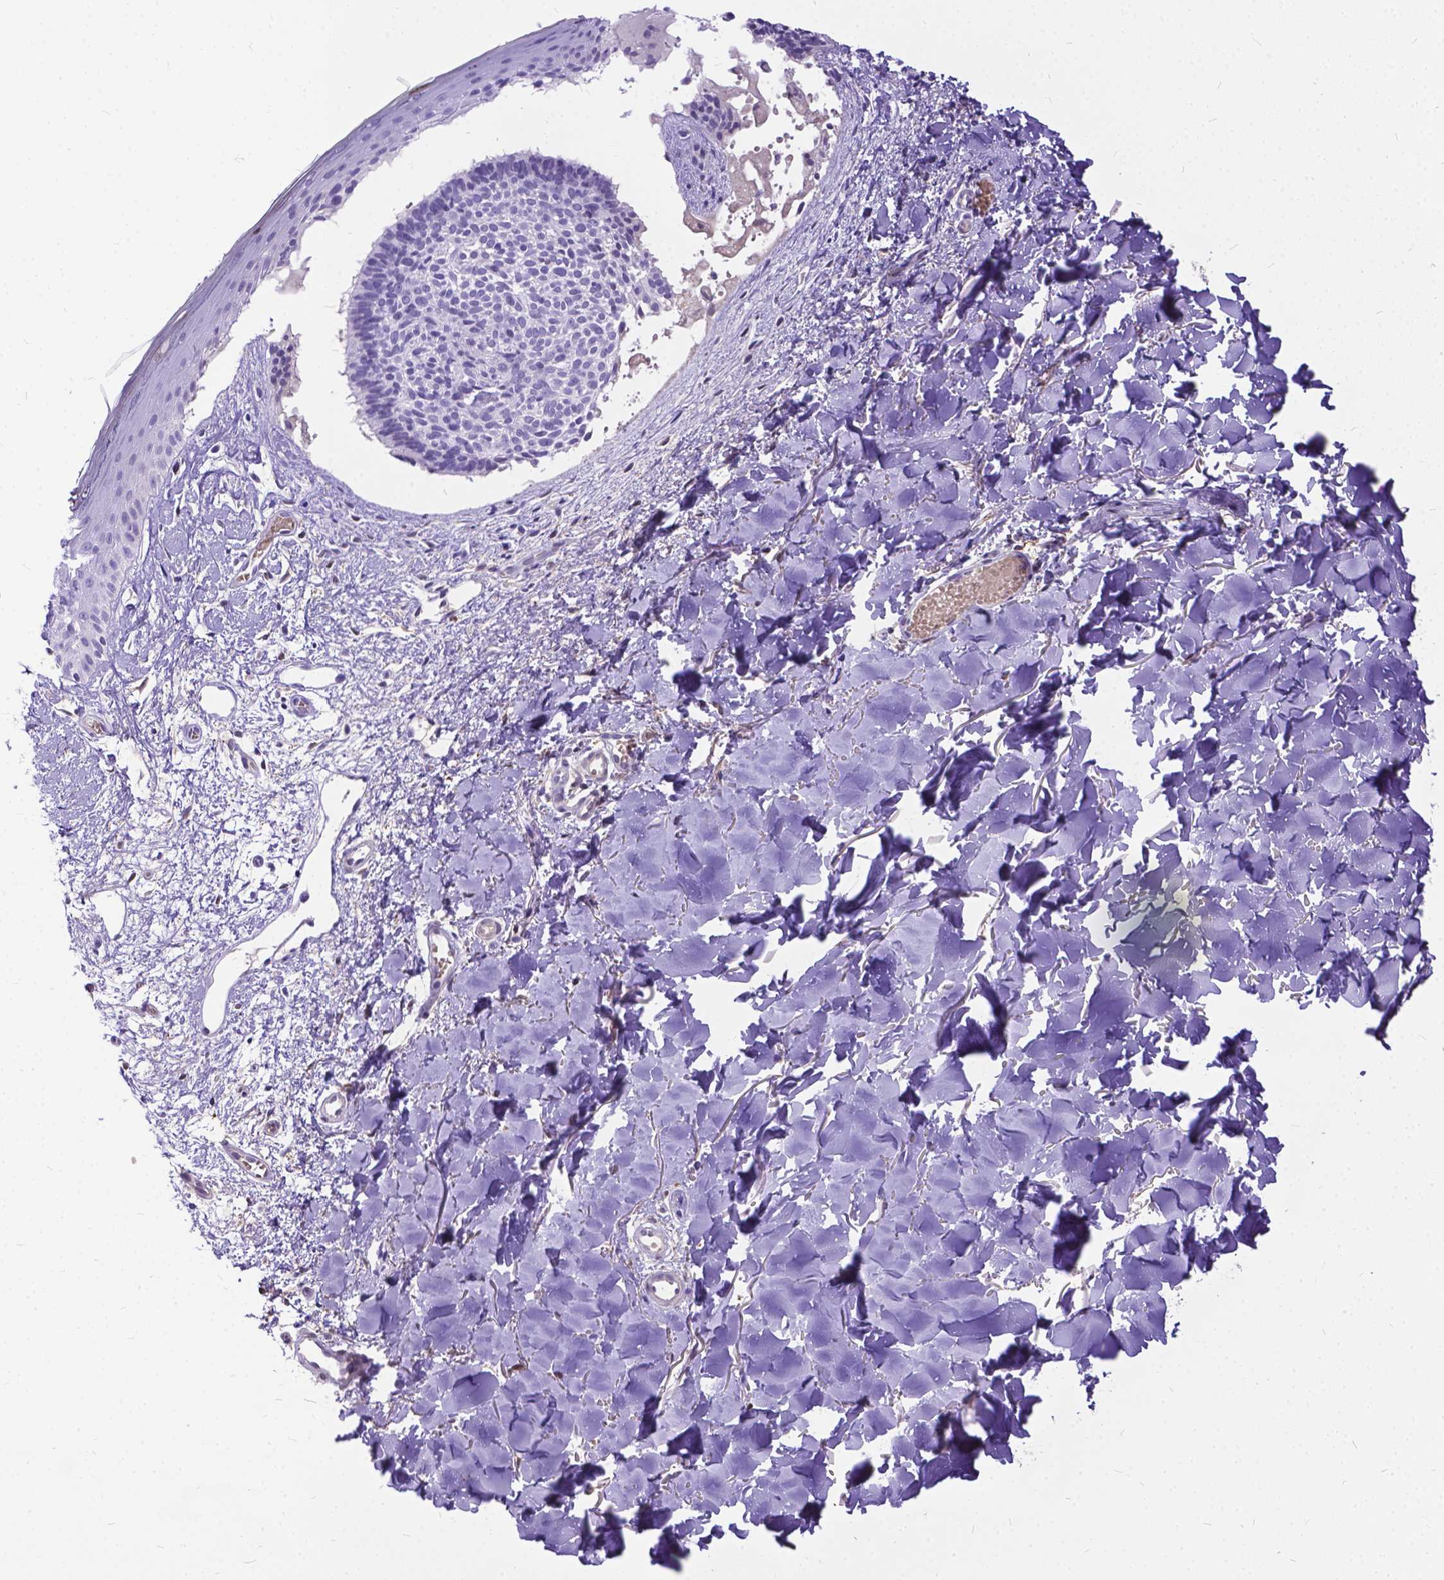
{"staining": {"intensity": "negative", "quantity": "none", "location": "none"}, "tissue": "skin cancer", "cell_type": "Tumor cells", "image_type": "cancer", "snomed": [{"axis": "morphology", "description": "Basal cell carcinoma"}, {"axis": "topography", "description": "Skin"}], "caption": "Histopathology image shows no significant protein positivity in tumor cells of basal cell carcinoma (skin).", "gene": "TMEM169", "patient": {"sex": "male", "age": 51}}